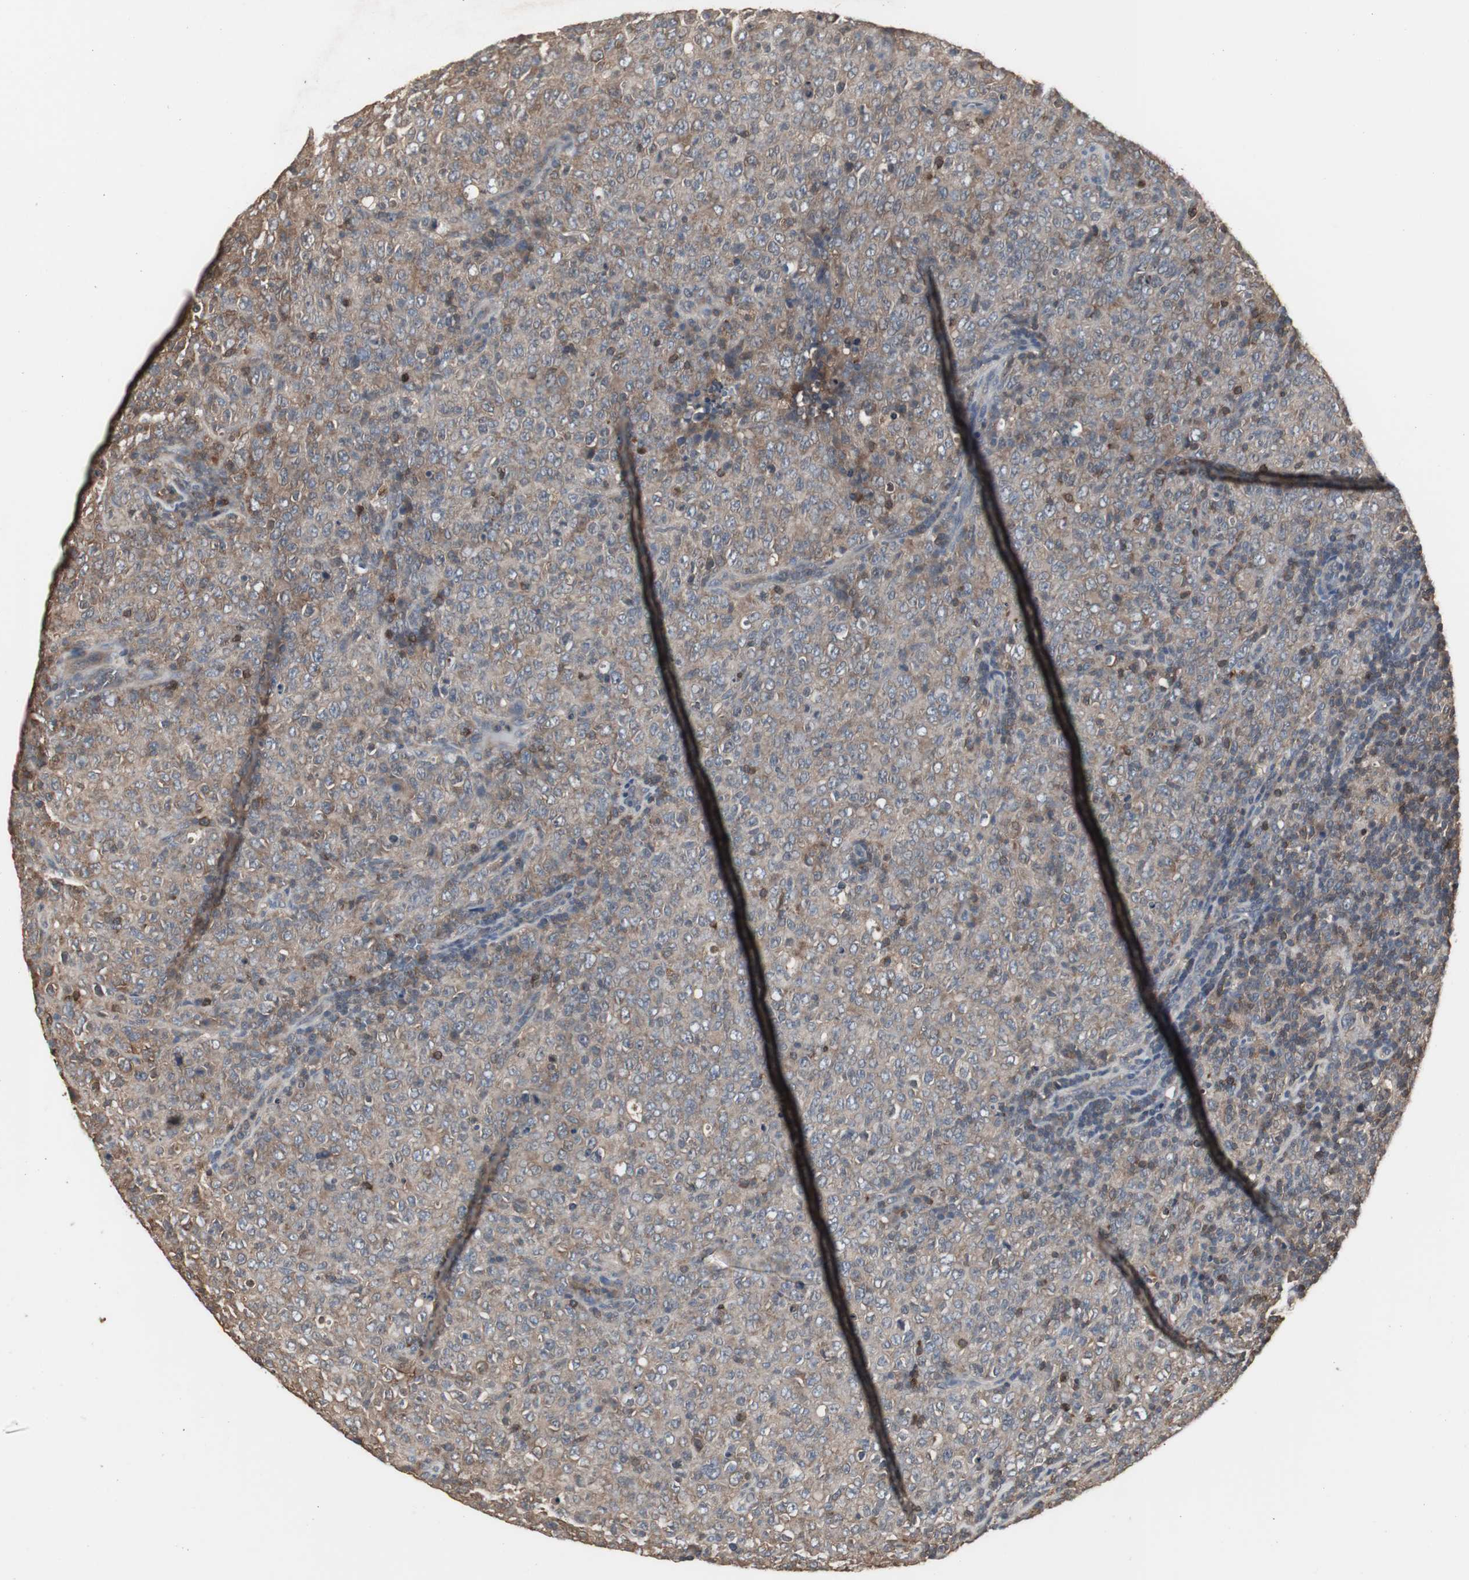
{"staining": {"intensity": "moderate", "quantity": ">75%", "location": "cytoplasmic/membranous"}, "tissue": "lymphoma", "cell_type": "Tumor cells", "image_type": "cancer", "snomed": [{"axis": "morphology", "description": "Malignant lymphoma, non-Hodgkin's type, High grade"}, {"axis": "topography", "description": "Tonsil"}], "caption": "Immunohistochemical staining of high-grade malignant lymphoma, non-Hodgkin's type exhibits moderate cytoplasmic/membranous protein positivity in about >75% of tumor cells.", "gene": "HPRT1", "patient": {"sex": "female", "age": 36}}